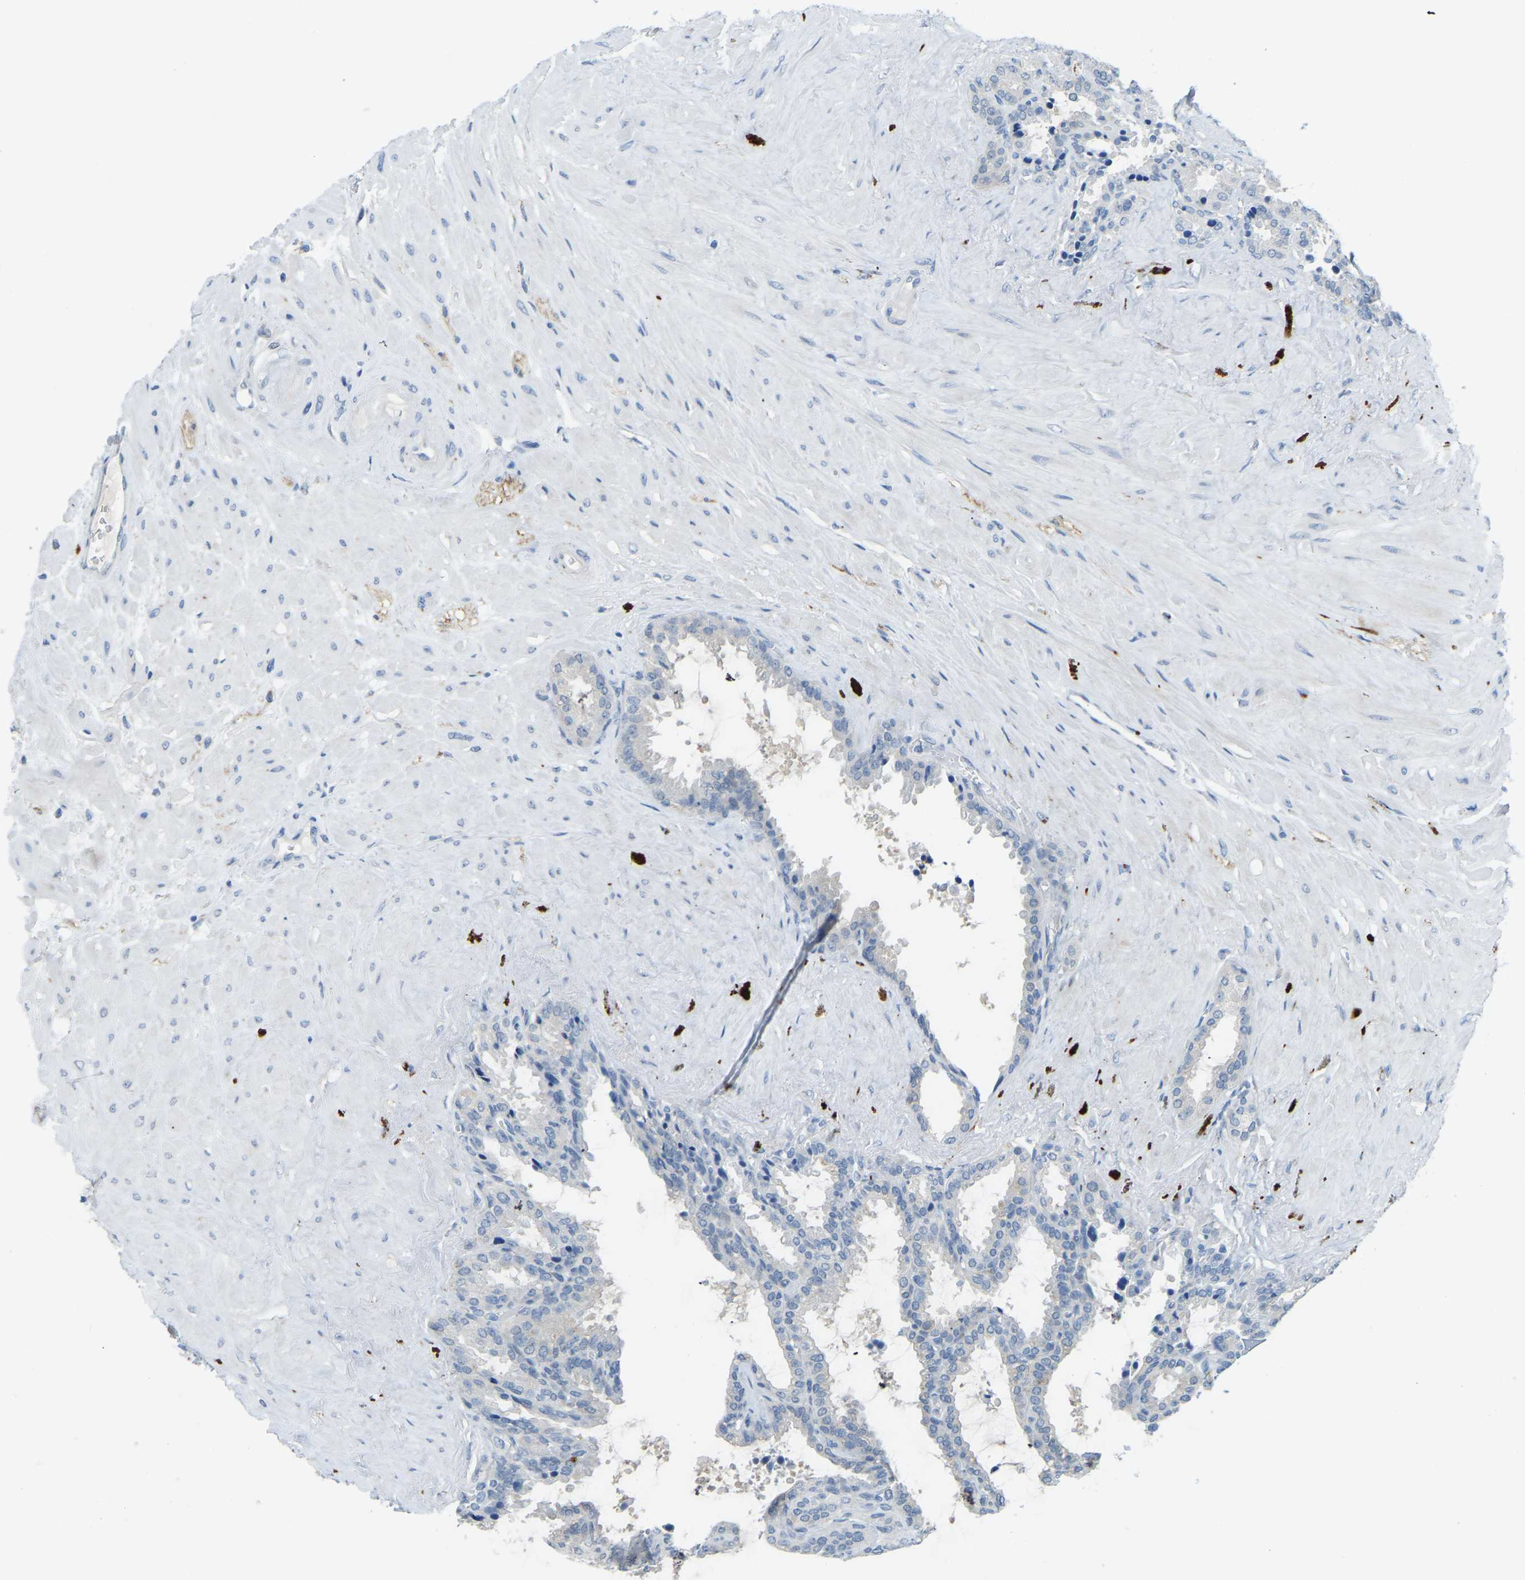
{"staining": {"intensity": "negative", "quantity": "none", "location": "none"}, "tissue": "seminal vesicle", "cell_type": "Glandular cells", "image_type": "normal", "snomed": [{"axis": "morphology", "description": "Normal tissue, NOS"}, {"axis": "topography", "description": "Seminal veicle"}], "caption": "This image is of unremarkable seminal vesicle stained with immunohistochemistry to label a protein in brown with the nuclei are counter-stained blue. There is no expression in glandular cells.", "gene": "NME8", "patient": {"sex": "male", "age": 46}}